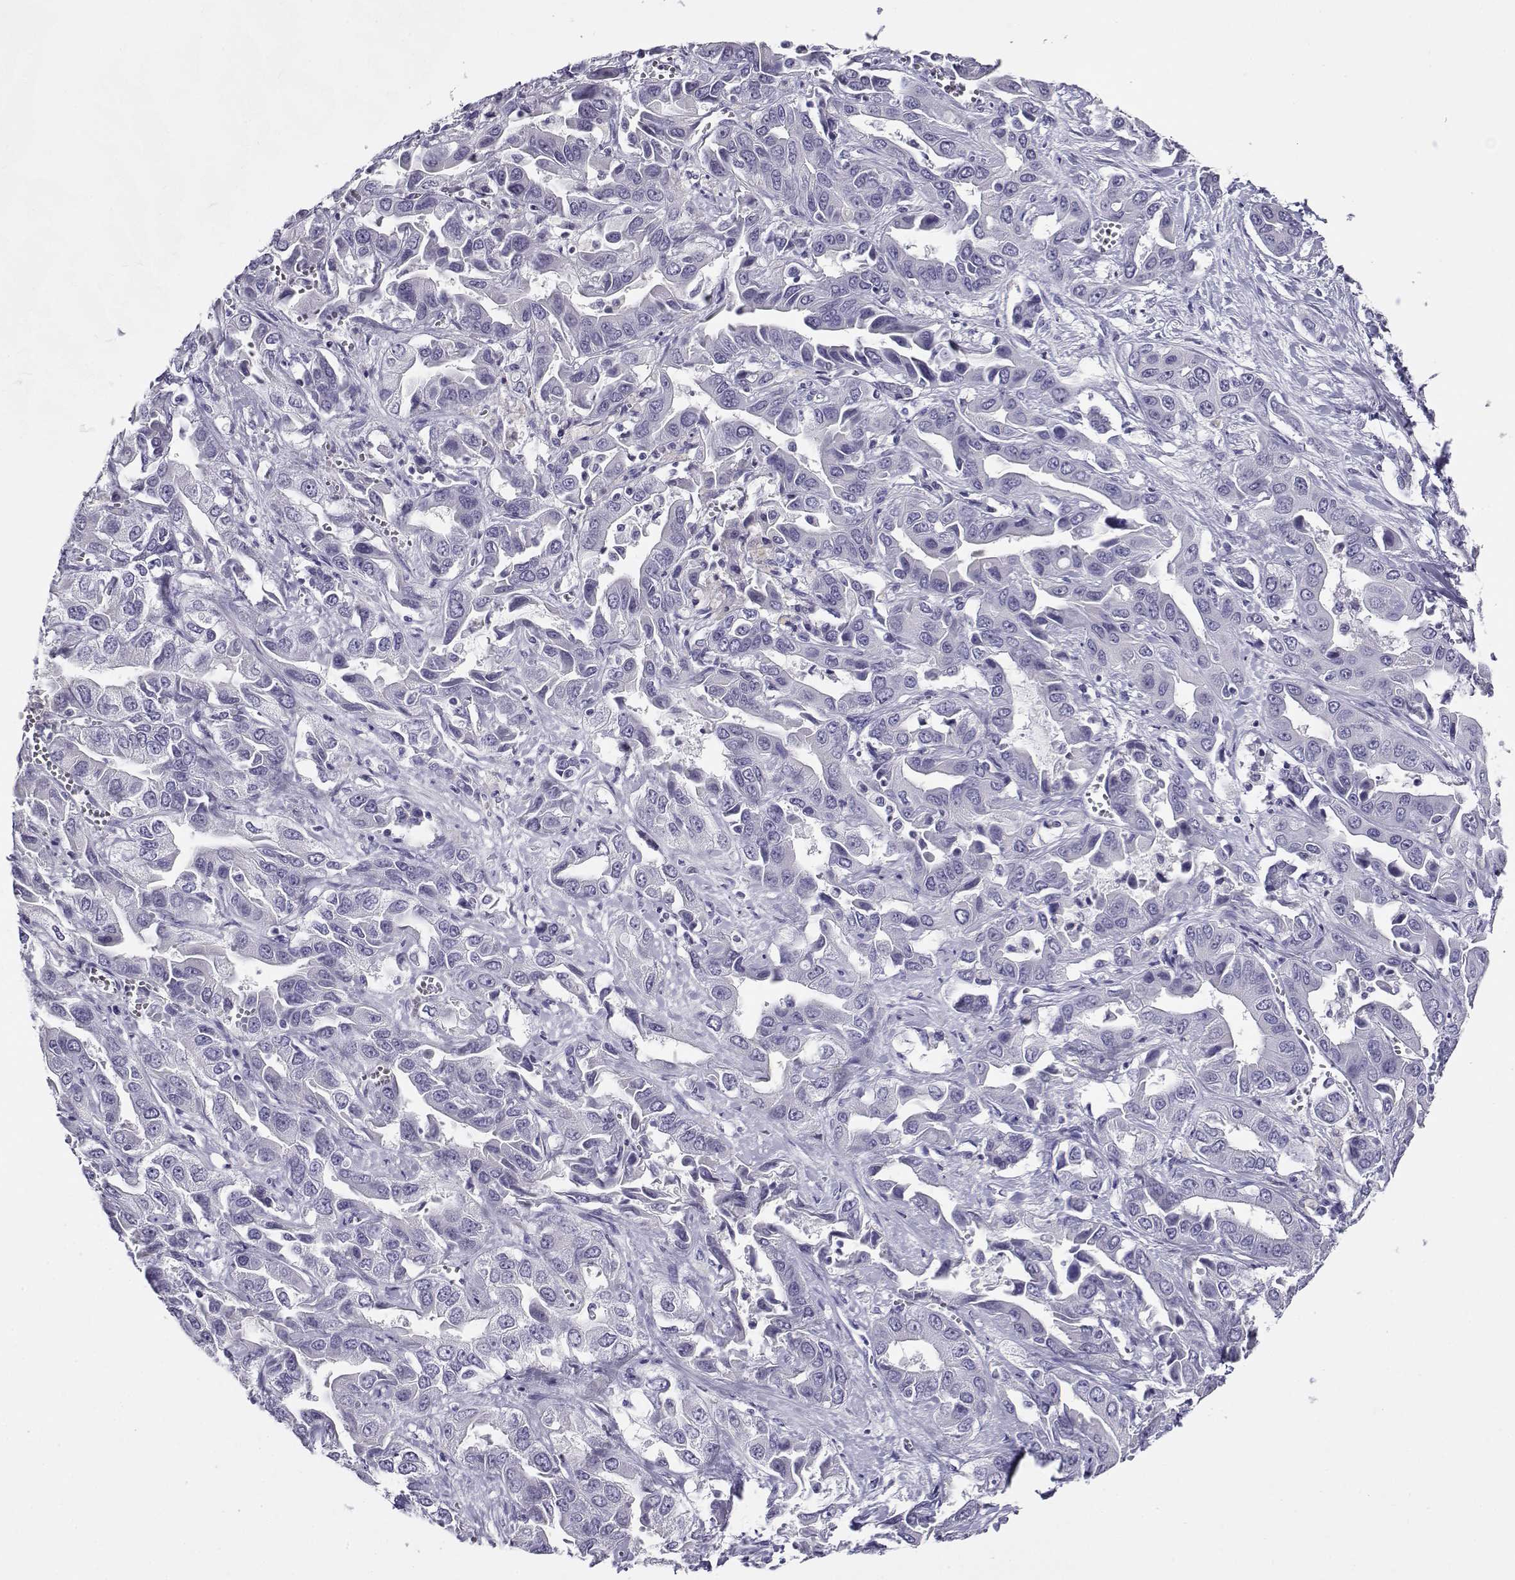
{"staining": {"intensity": "negative", "quantity": "none", "location": "none"}, "tissue": "liver cancer", "cell_type": "Tumor cells", "image_type": "cancer", "snomed": [{"axis": "morphology", "description": "Cholangiocarcinoma"}, {"axis": "topography", "description": "Liver"}], "caption": "Immunohistochemistry image of cholangiocarcinoma (liver) stained for a protein (brown), which shows no positivity in tumor cells.", "gene": "CABS1", "patient": {"sex": "female", "age": 52}}